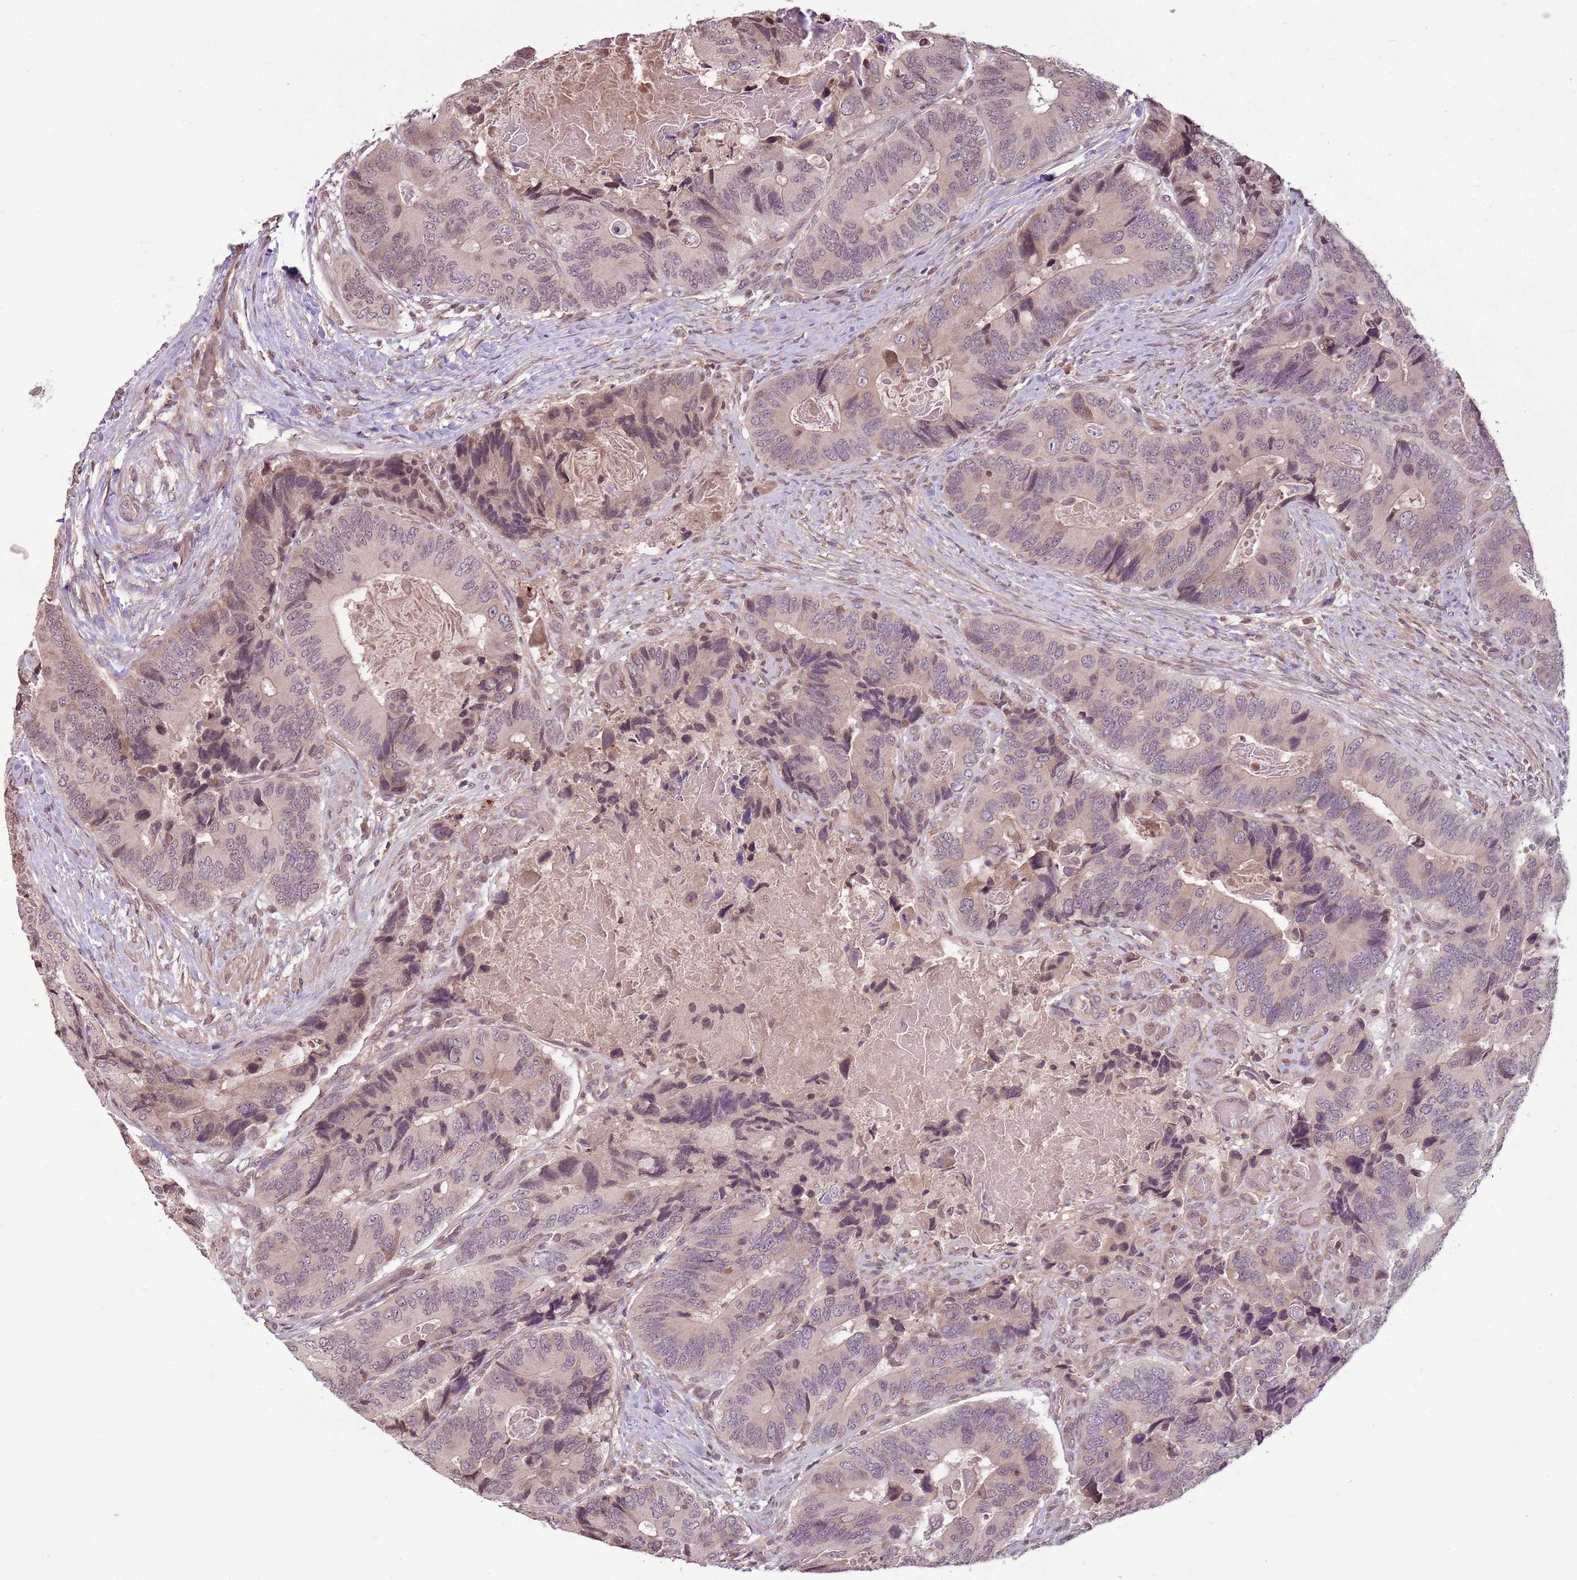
{"staining": {"intensity": "weak", "quantity": "<25%", "location": "cytoplasmic/membranous,nuclear"}, "tissue": "colorectal cancer", "cell_type": "Tumor cells", "image_type": "cancer", "snomed": [{"axis": "morphology", "description": "Adenocarcinoma, NOS"}, {"axis": "topography", "description": "Colon"}], "caption": "The histopathology image displays no staining of tumor cells in colorectal cancer.", "gene": "CAPN9", "patient": {"sex": "male", "age": 84}}